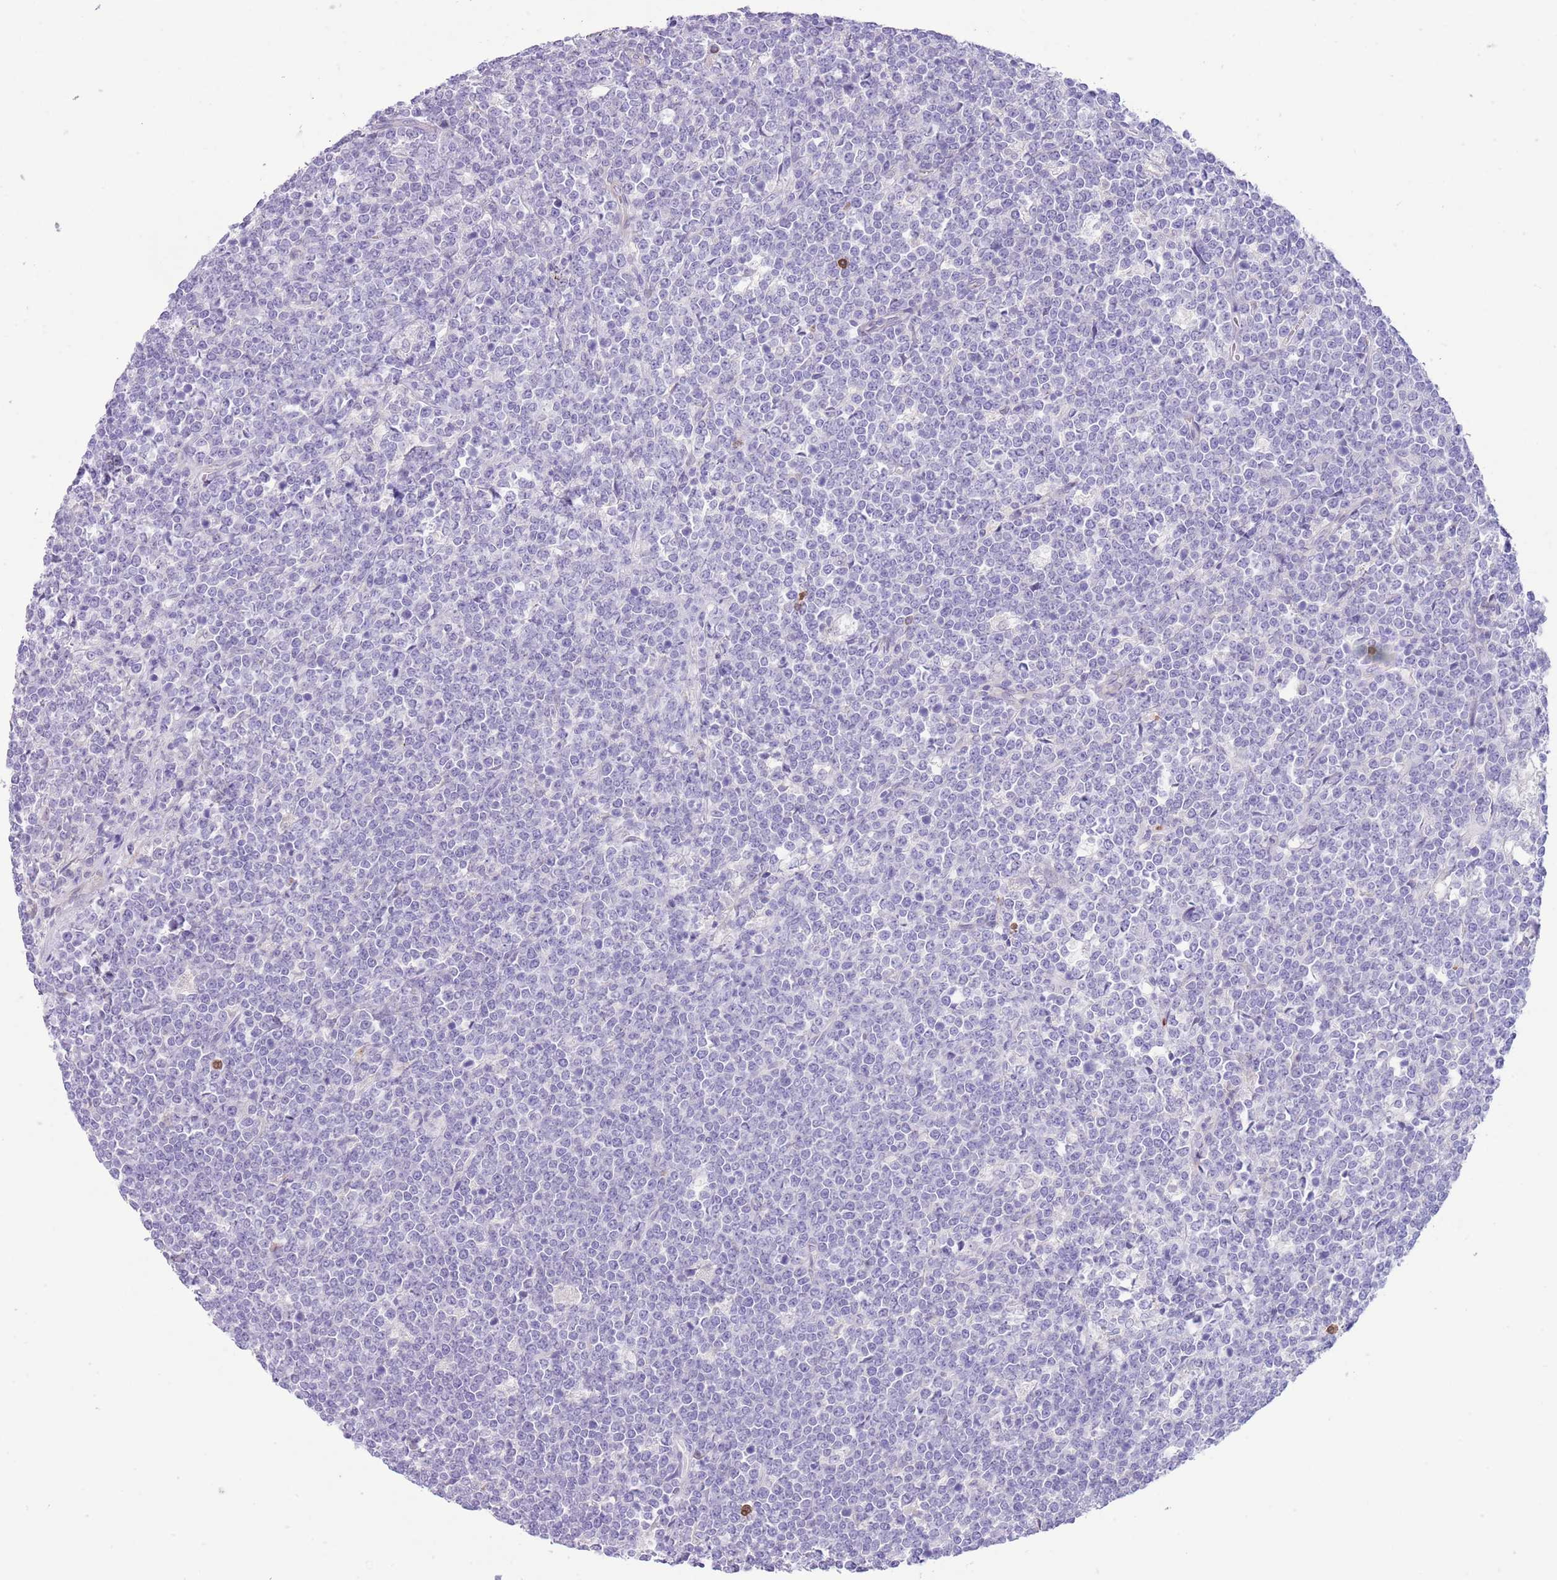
{"staining": {"intensity": "negative", "quantity": "none", "location": "none"}, "tissue": "lymphoma", "cell_type": "Tumor cells", "image_type": "cancer", "snomed": [{"axis": "morphology", "description": "Malignant lymphoma, non-Hodgkin's type, High grade"}, {"axis": "topography", "description": "Small intestine"}], "caption": "IHC of malignant lymphoma, non-Hodgkin's type (high-grade) shows no positivity in tumor cells.", "gene": "OR6M1", "patient": {"sex": "male", "age": 8}}